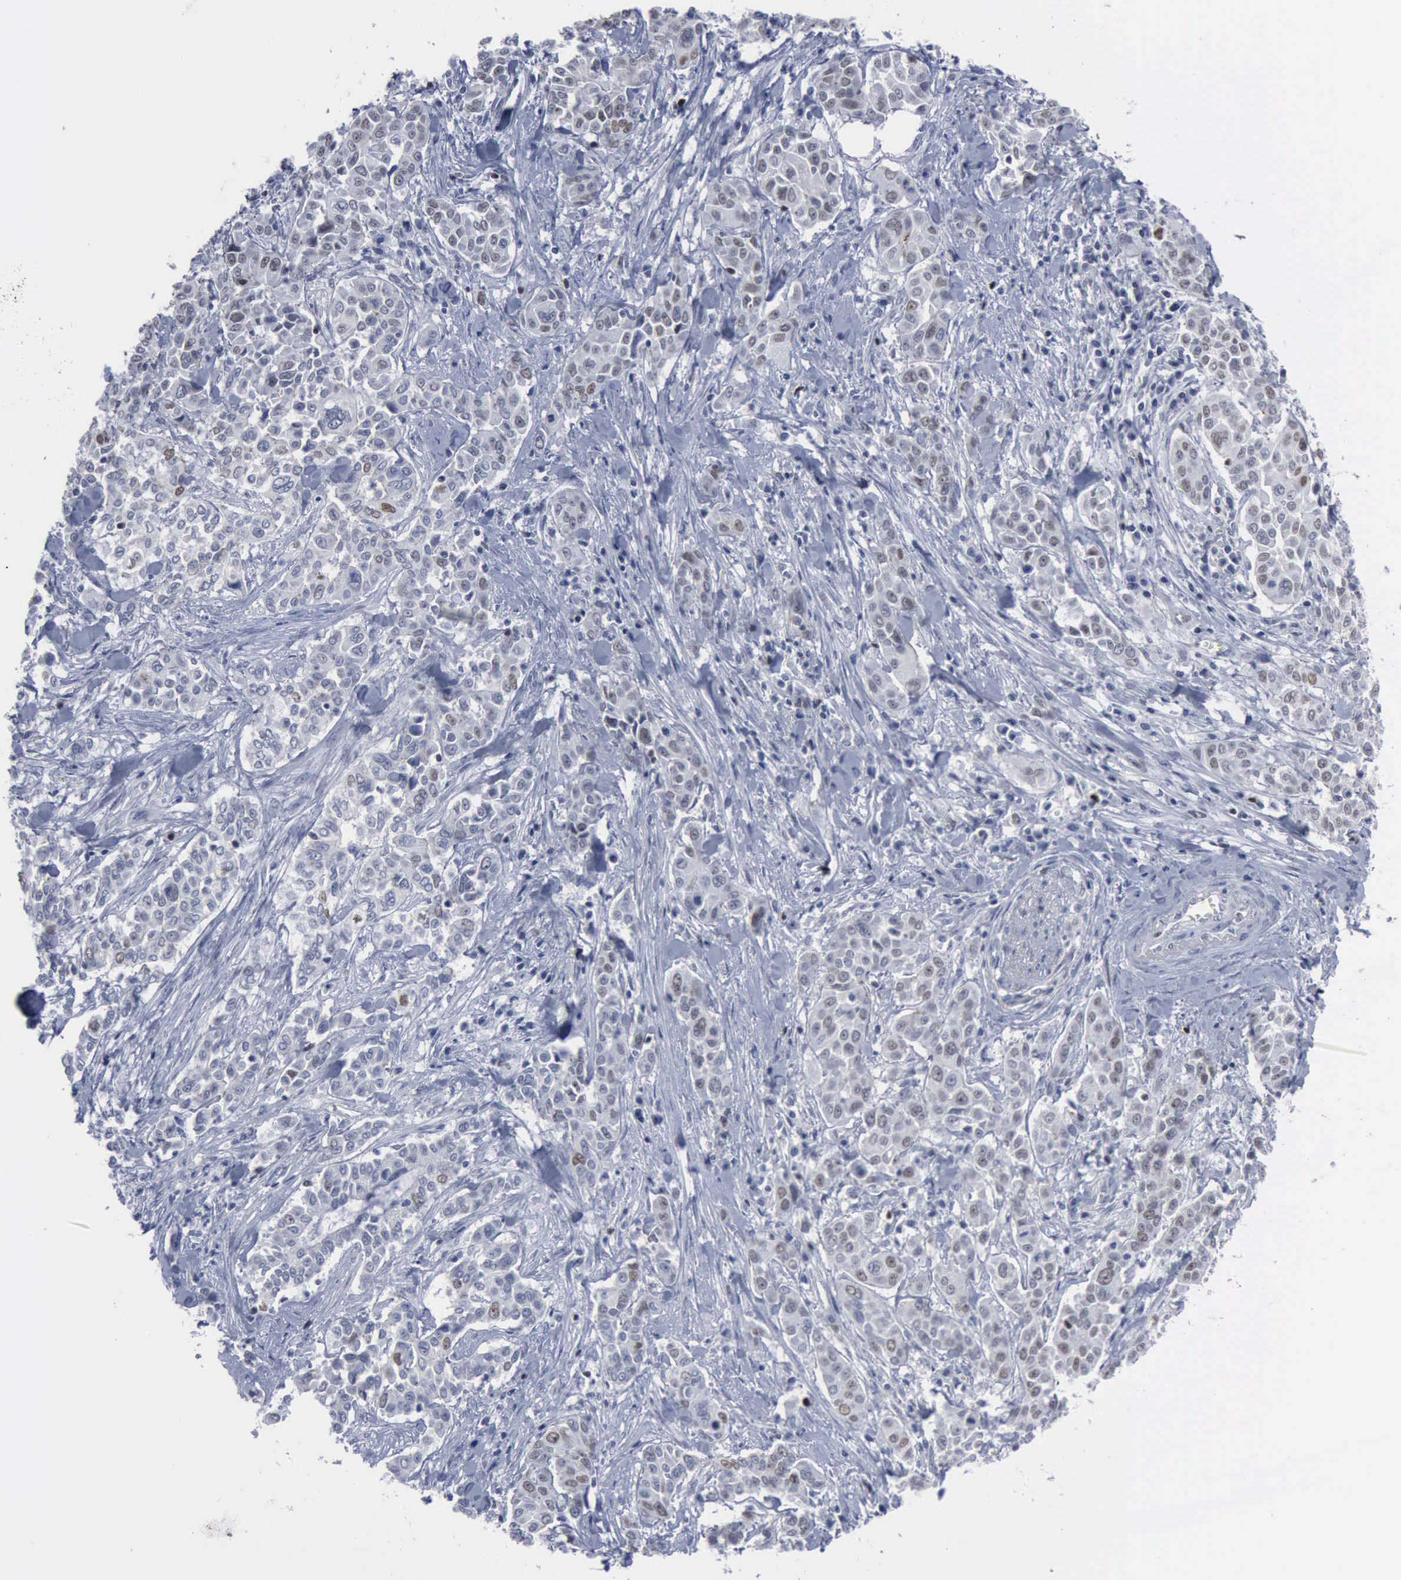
{"staining": {"intensity": "weak", "quantity": "<25%", "location": "nuclear"}, "tissue": "pancreatic cancer", "cell_type": "Tumor cells", "image_type": "cancer", "snomed": [{"axis": "morphology", "description": "Adenocarcinoma, NOS"}, {"axis": "topography", "description": "Pancreas"}], "caption": "DAB (3,3'-diaminobenzidine) immunohistochemical staining of human adenocarcinoma (pancreatic) displays no significant expression in tumor cells. Nuclei are stained in blue.", "gene": "MCM5", "patient": {"sex": "female", "age": 52}}